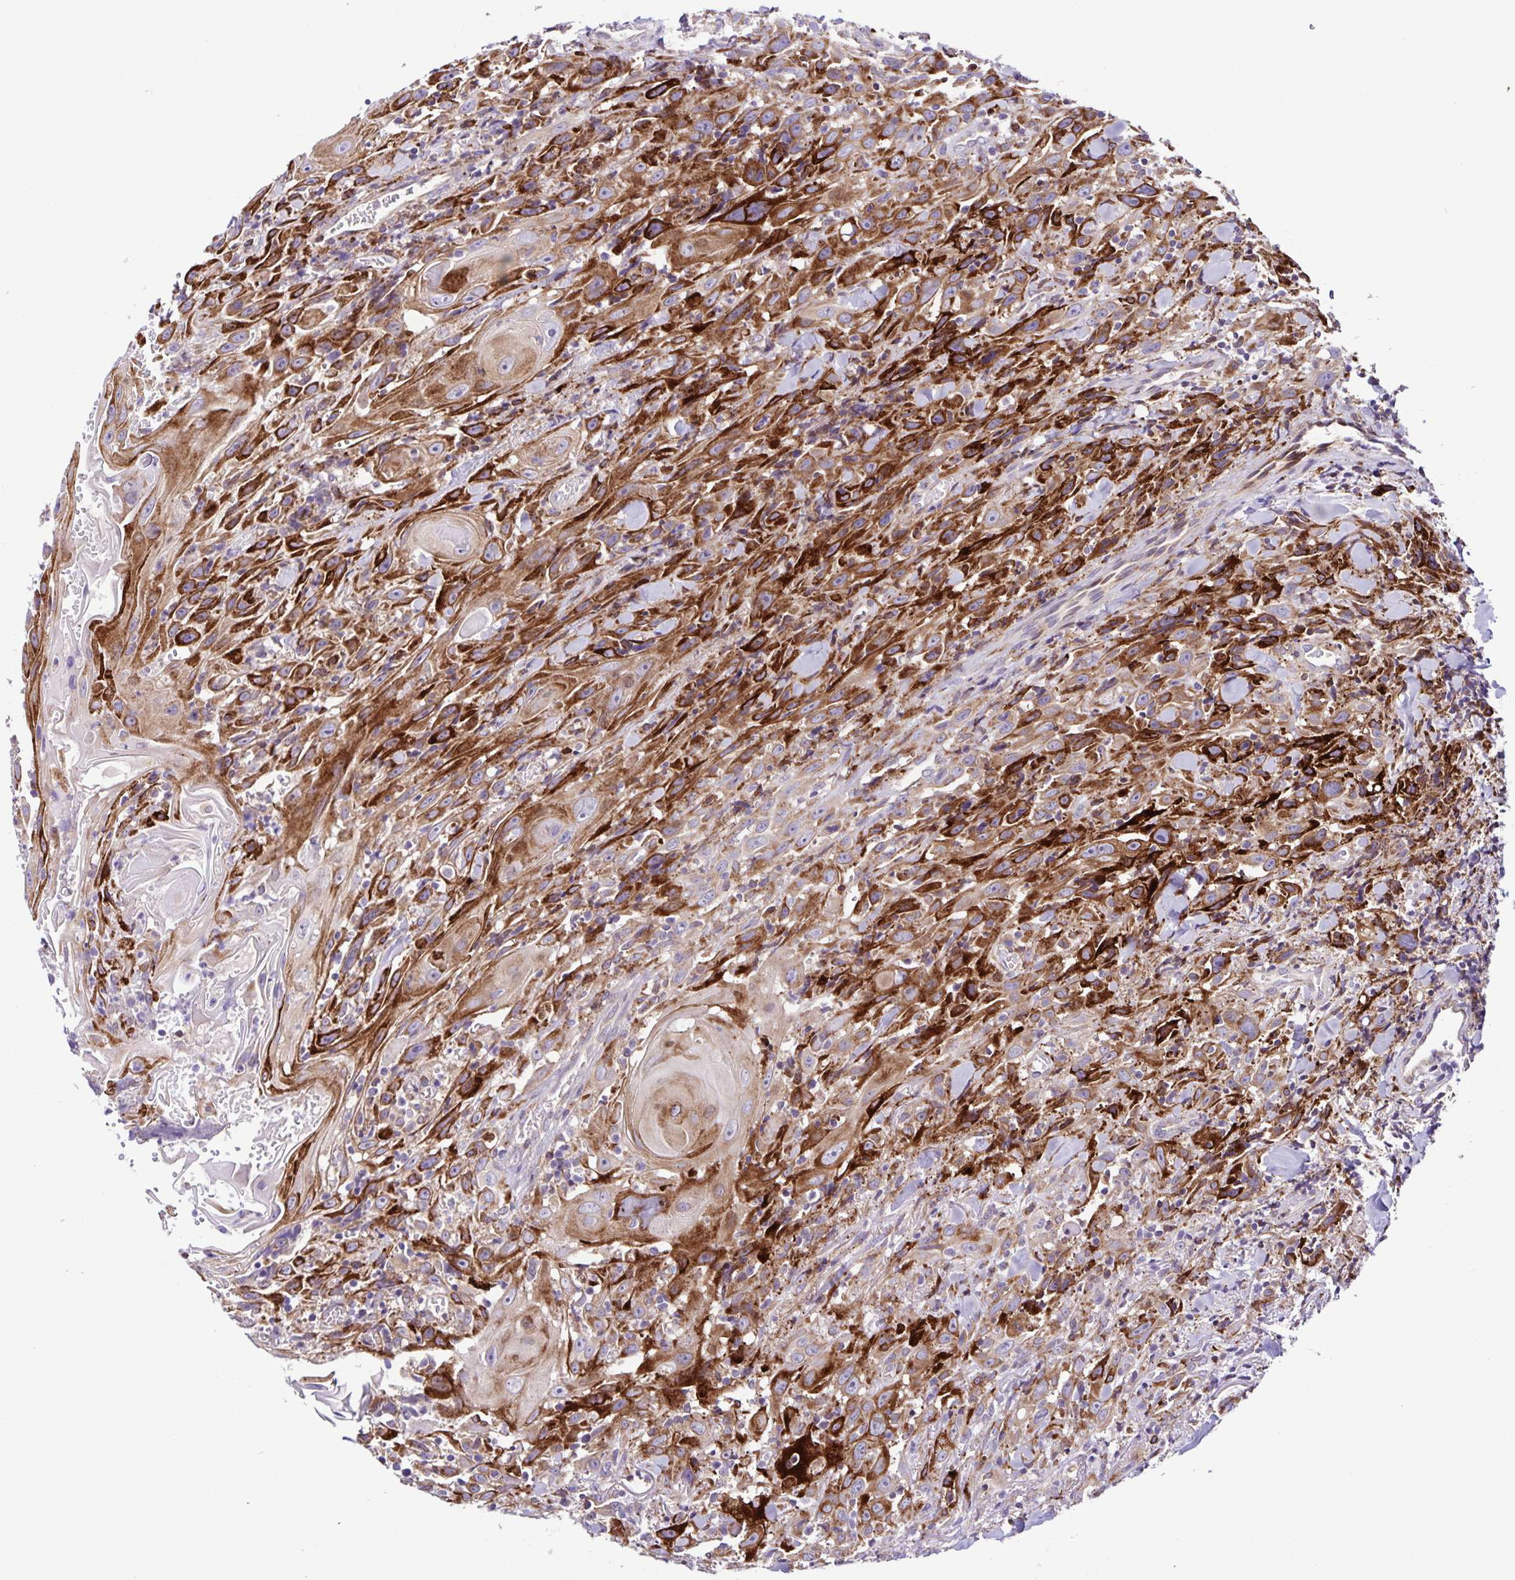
{"staining": {"intensity": "strong", "quantity": "25%-75%", "location": "cytoplasmic/membranous"}, "tissue": "head and neck cancer", "cell_type": "Tumor cells", "image_type": "cancer", "snomed": [{"axis": "morphology", "description": "Squamous cell carcinoma, NOS"}, {"axis": "topography", "description": "Head-Neck"}], "caption": "An image showing strong cytoplasmic/membranous staining in about 25%-75% of tumor cells in head and neck cancer (squamous cell carcinoma), as visualized by brown immunohistochemical staining.", "gene": "OSBPL5", "patient": {"sex": "female", "age": 95}}